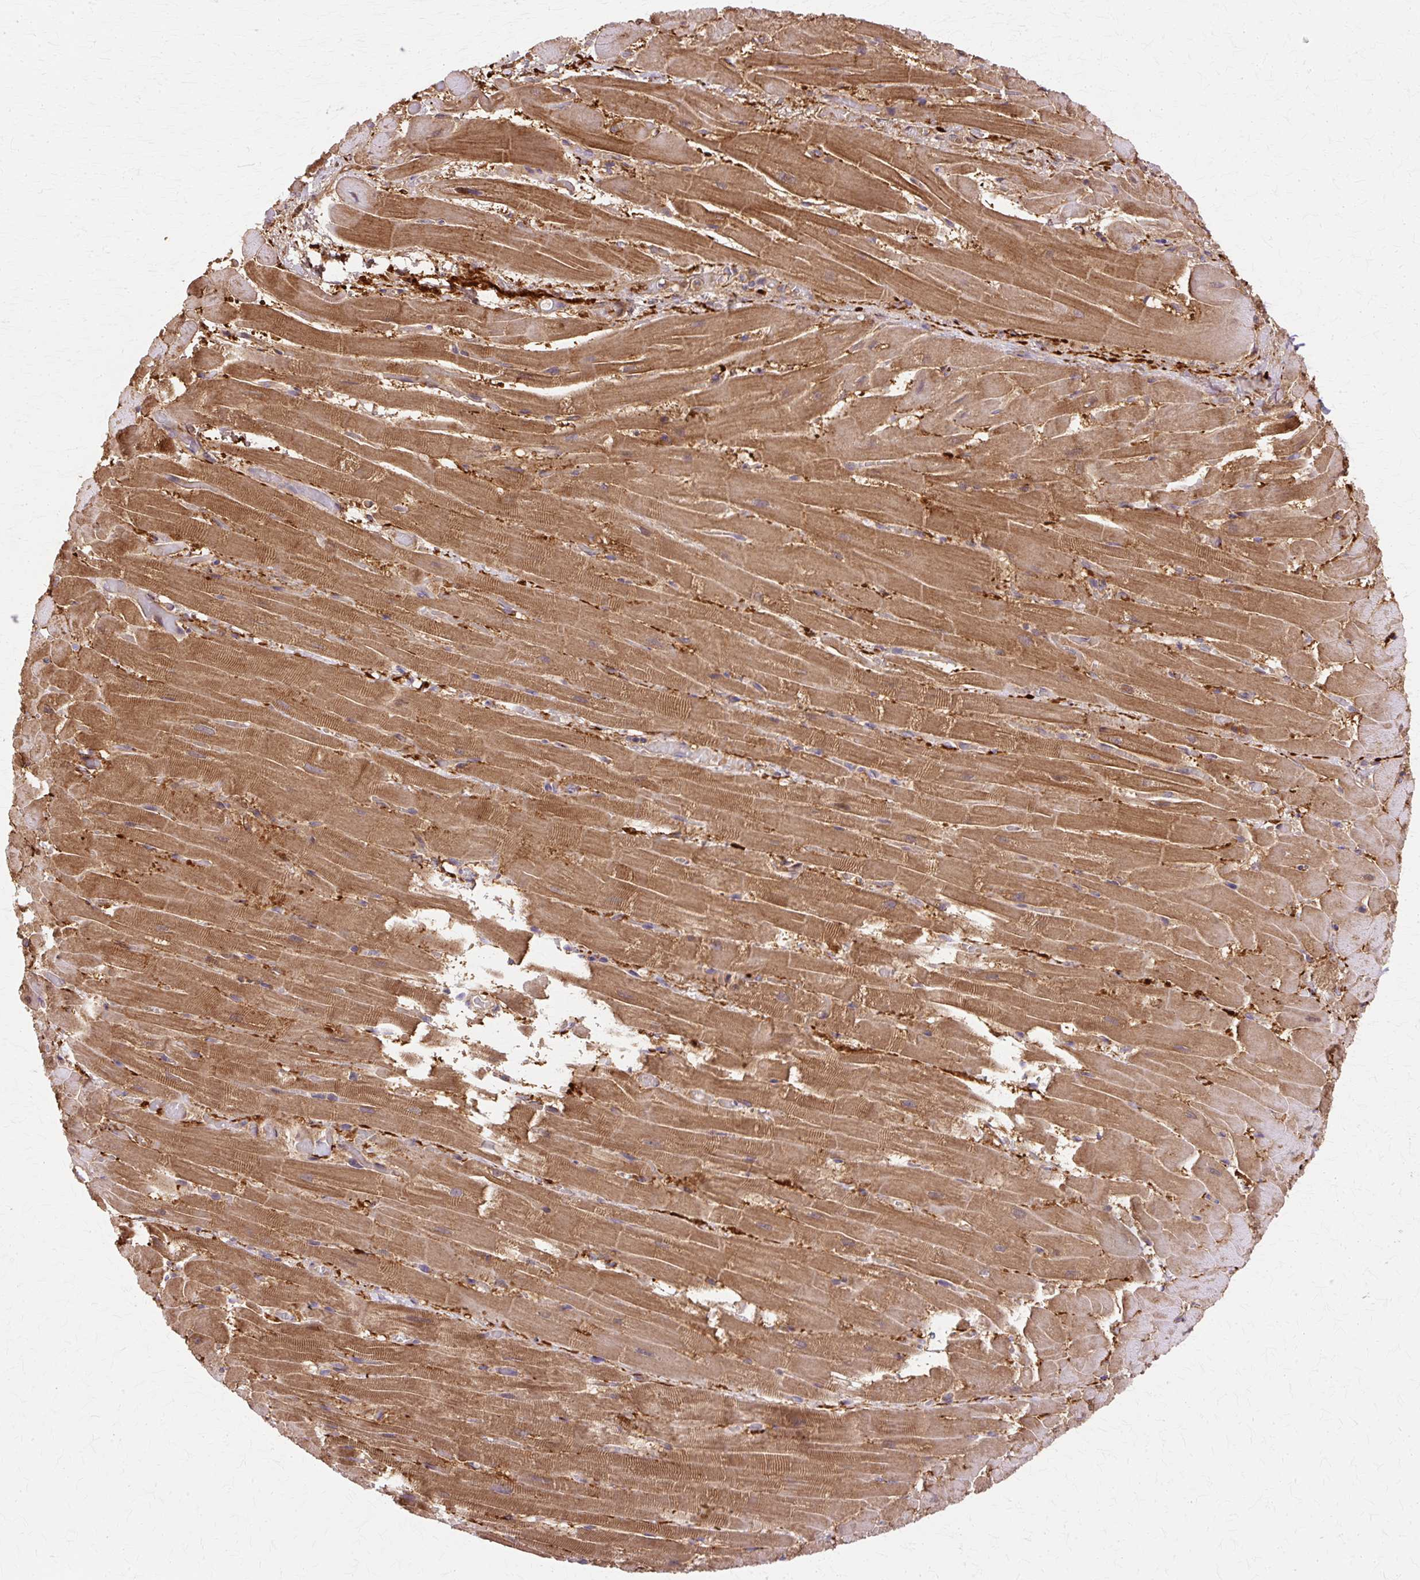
{"staining": {"intensity": "strong", "quantity": ">75%", "location": "cytoplasmic/membranous"}, "tissue": "heart muscle", "cell_type": "Cardiomyocytes", "image_type": "normal", "snomed": [{"axis": "morphology", "description": "Normal tissue, NOS"}, {"axis": "topography", "description": "Heart"}], "caption": "Immunohistochemistry (IHC) micrograph of unremarkable heart muscle: heart muscle stained using immunohistochemistry (IHC) shows high levels of strong protein expression localized specifically in the cytoplasmic/membranous of cardiomyocytes, appearing as a cytoplasmic/membranous brown color.", "gene": "COPB1", "patient": {"sex": "male", "age": 37}}